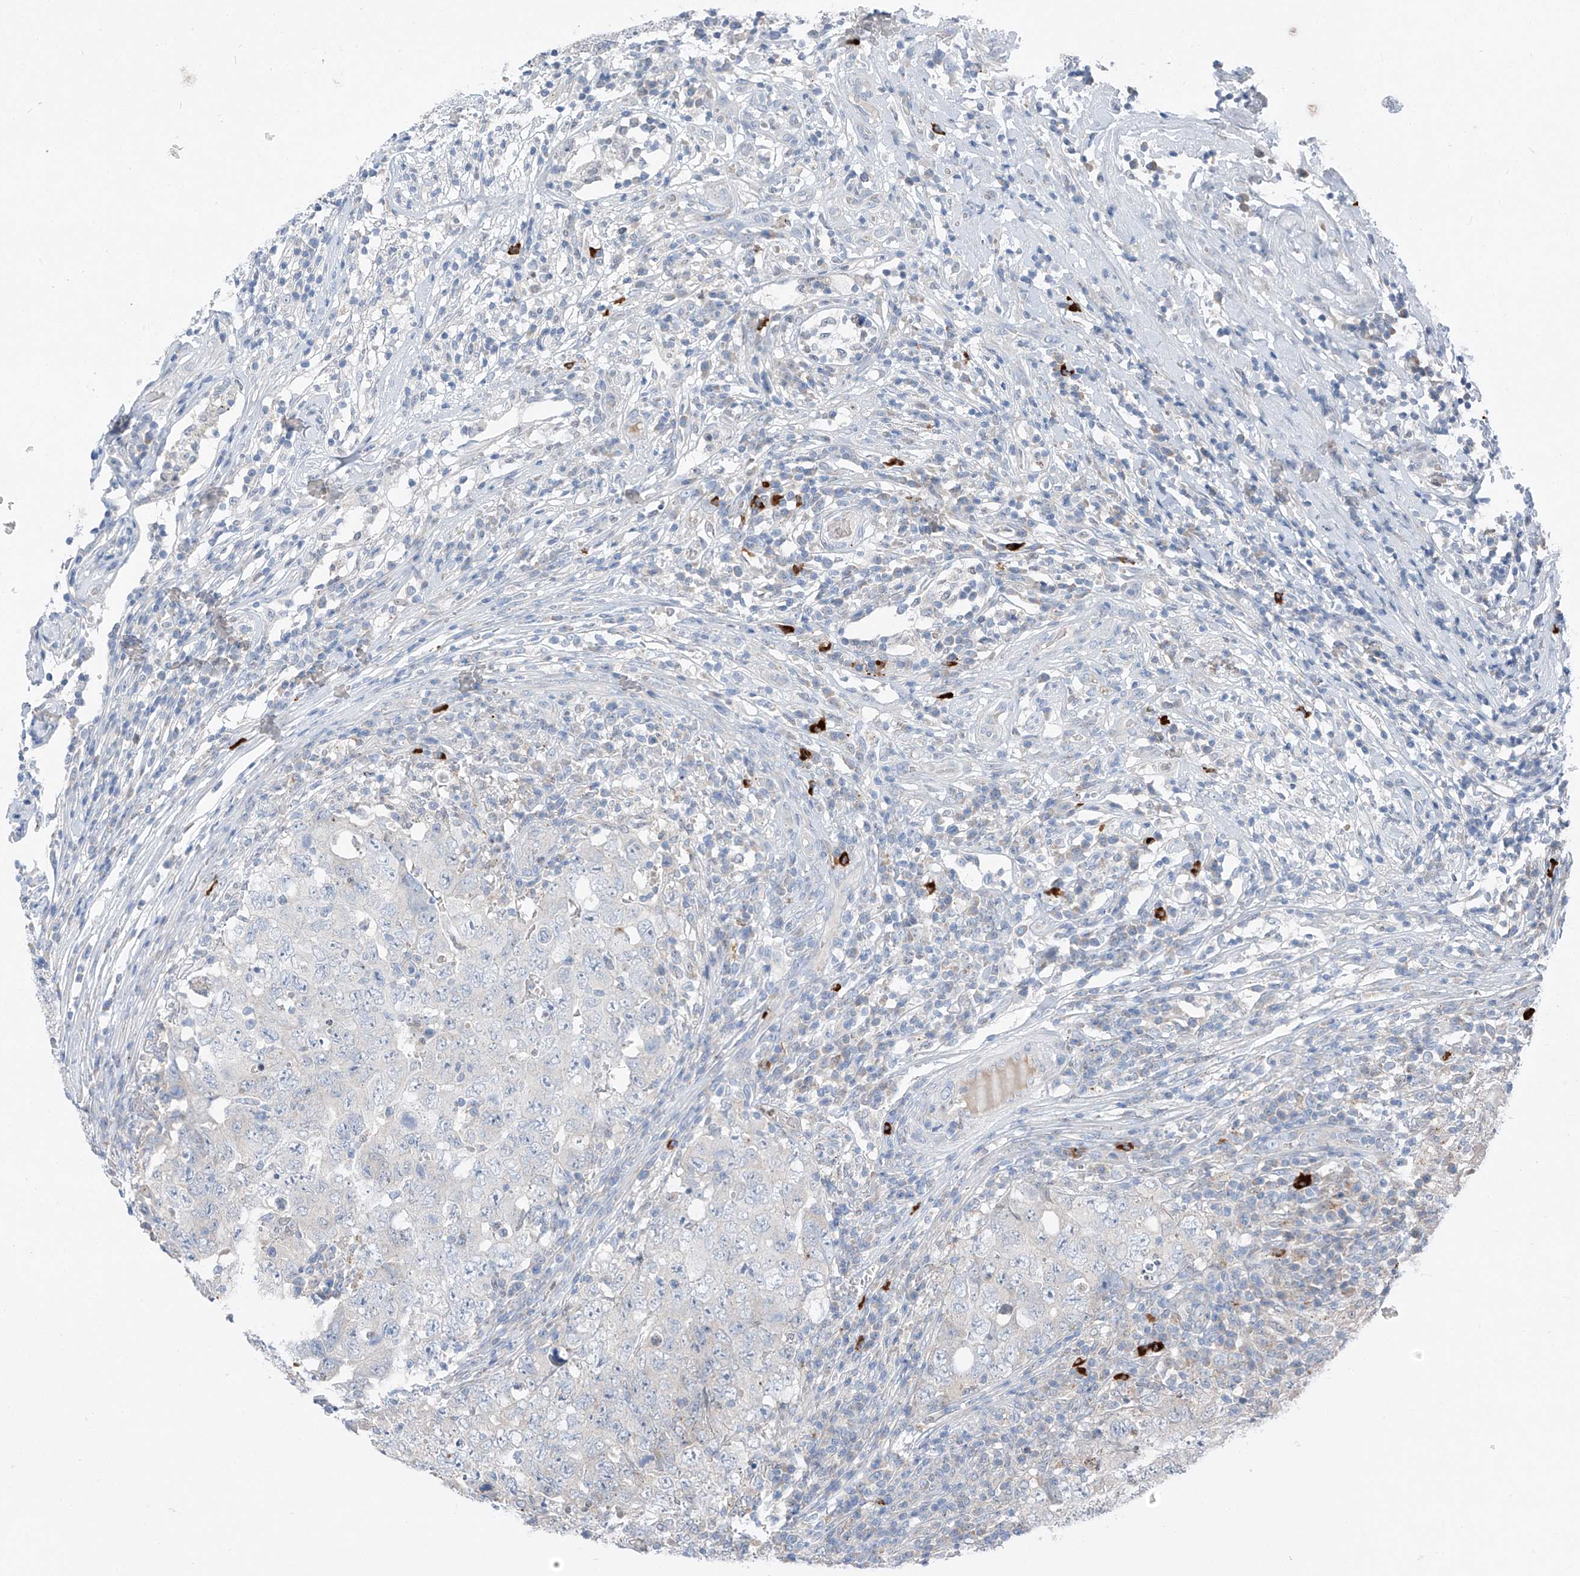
{"staining": {"intensity": "negative", "quantity": "none", "location": "none"}, "tissue": "testis cancer", "cell_type": "Tumor cells", "image_type": "cancer", "snomed": [{"axis": "morphology", "description": "Carcinoma, Embryonal, NOS"}, {"axis": "topography", "description": "Testis"}], "caption": "This is an immunohistochemistry (IHC) photomicrograph of human testis cancer. There is no positivity in tumor cells.", "gene": "CHMP2B", "patient": {"sex": "male", "age": 26}}